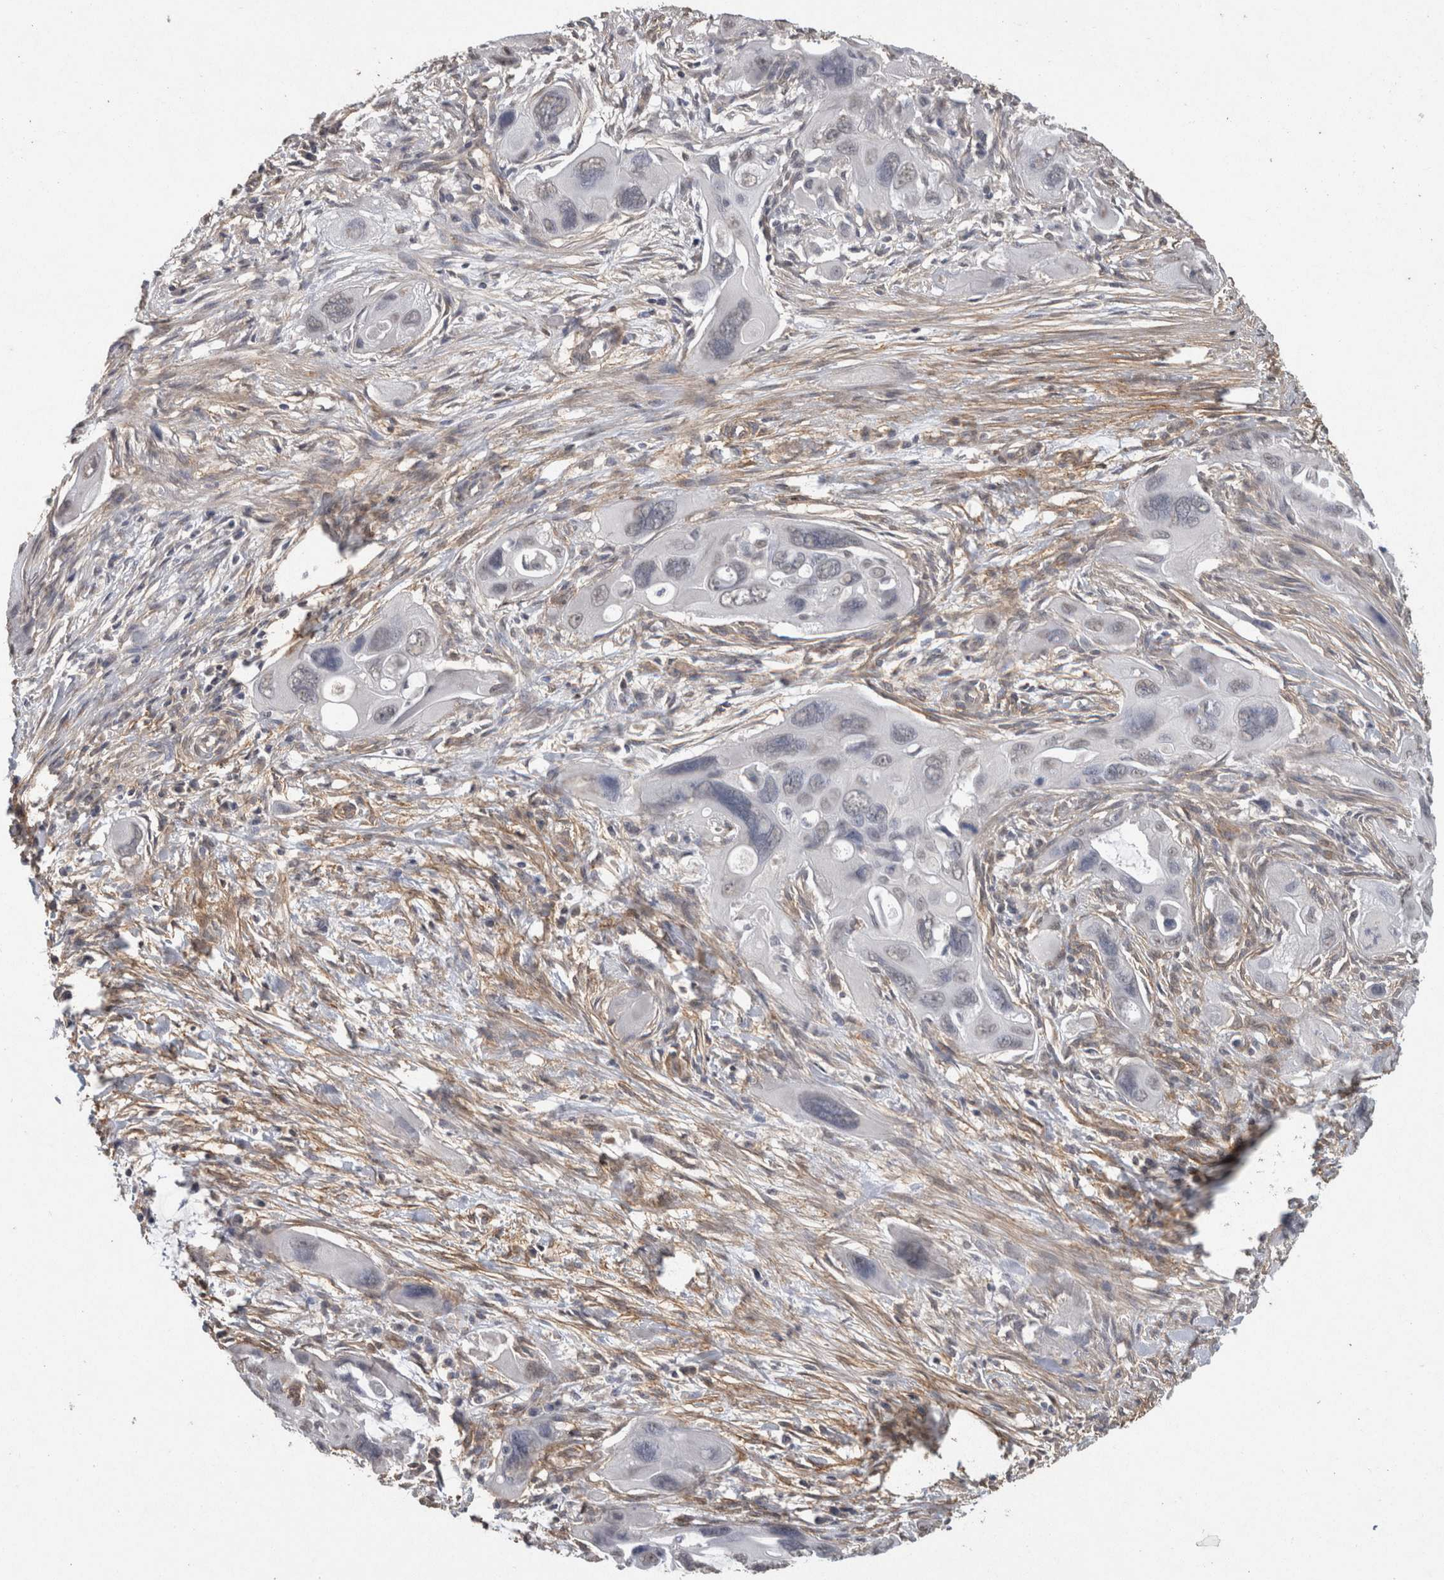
{"staining": {"intensity": "negative", "quantity": "none", "location": "none"}, "tissue": "pancreatic cancer", "cell_type": "Tumor cells", "image_type": "cancer", "snomed": [{"axis": "morphology", "description": "Adenocarcinoma, NOS"}, {"axis": "topography", "description": "Pancreas"}], "caption": "This is a histopathology image of IHC staining of adenocarcinoma (pancreatic), which shows no staining in tumor cells. (DAB (3,3'-diaminobenzidine) IHC, high magnification).", "gene": "RECK", "patient": {"sex": "male", "age": 73}}